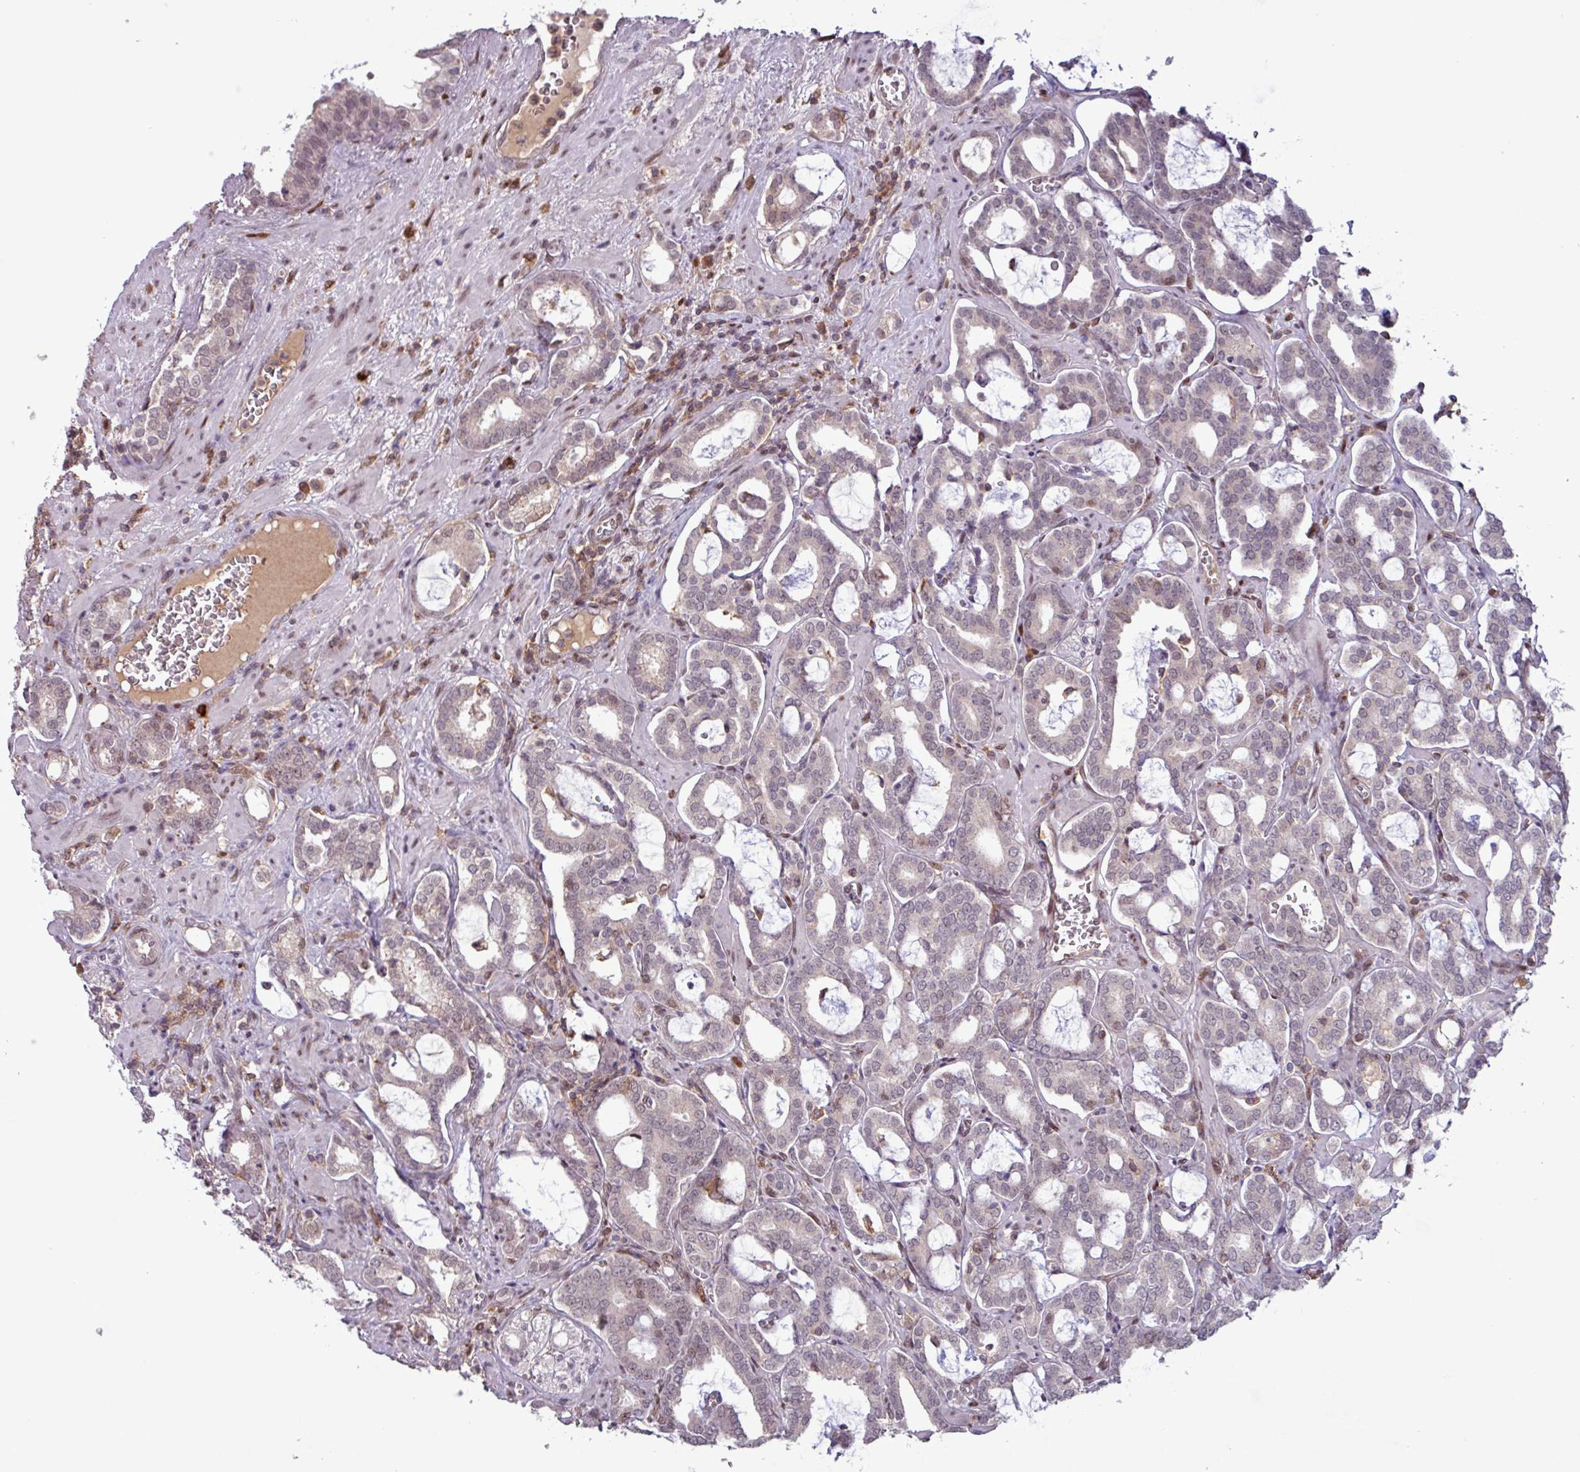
{"staining": {"intensity": "weak", "quantity": "25%-75%", "location": "nuclear"}, "tissue": "prostate cancer", "cell_type": "Tumor cells", "image_type": "cancer", "snomed": [{"axis": "morphology", "description": "Adenocarcinoma, High grade"}, {"axis": "topography", "description": "Prostate and seminal vesicle, NOS"}], "caption": "Protein analysis of adenocarcinoma (high-grade) (prostate) tissue displays weak nuclear positivity in approximately 25%-75% of tumor cells.", "gene": "PRRX1", "patient": {"sex": "male", "age": 67}}